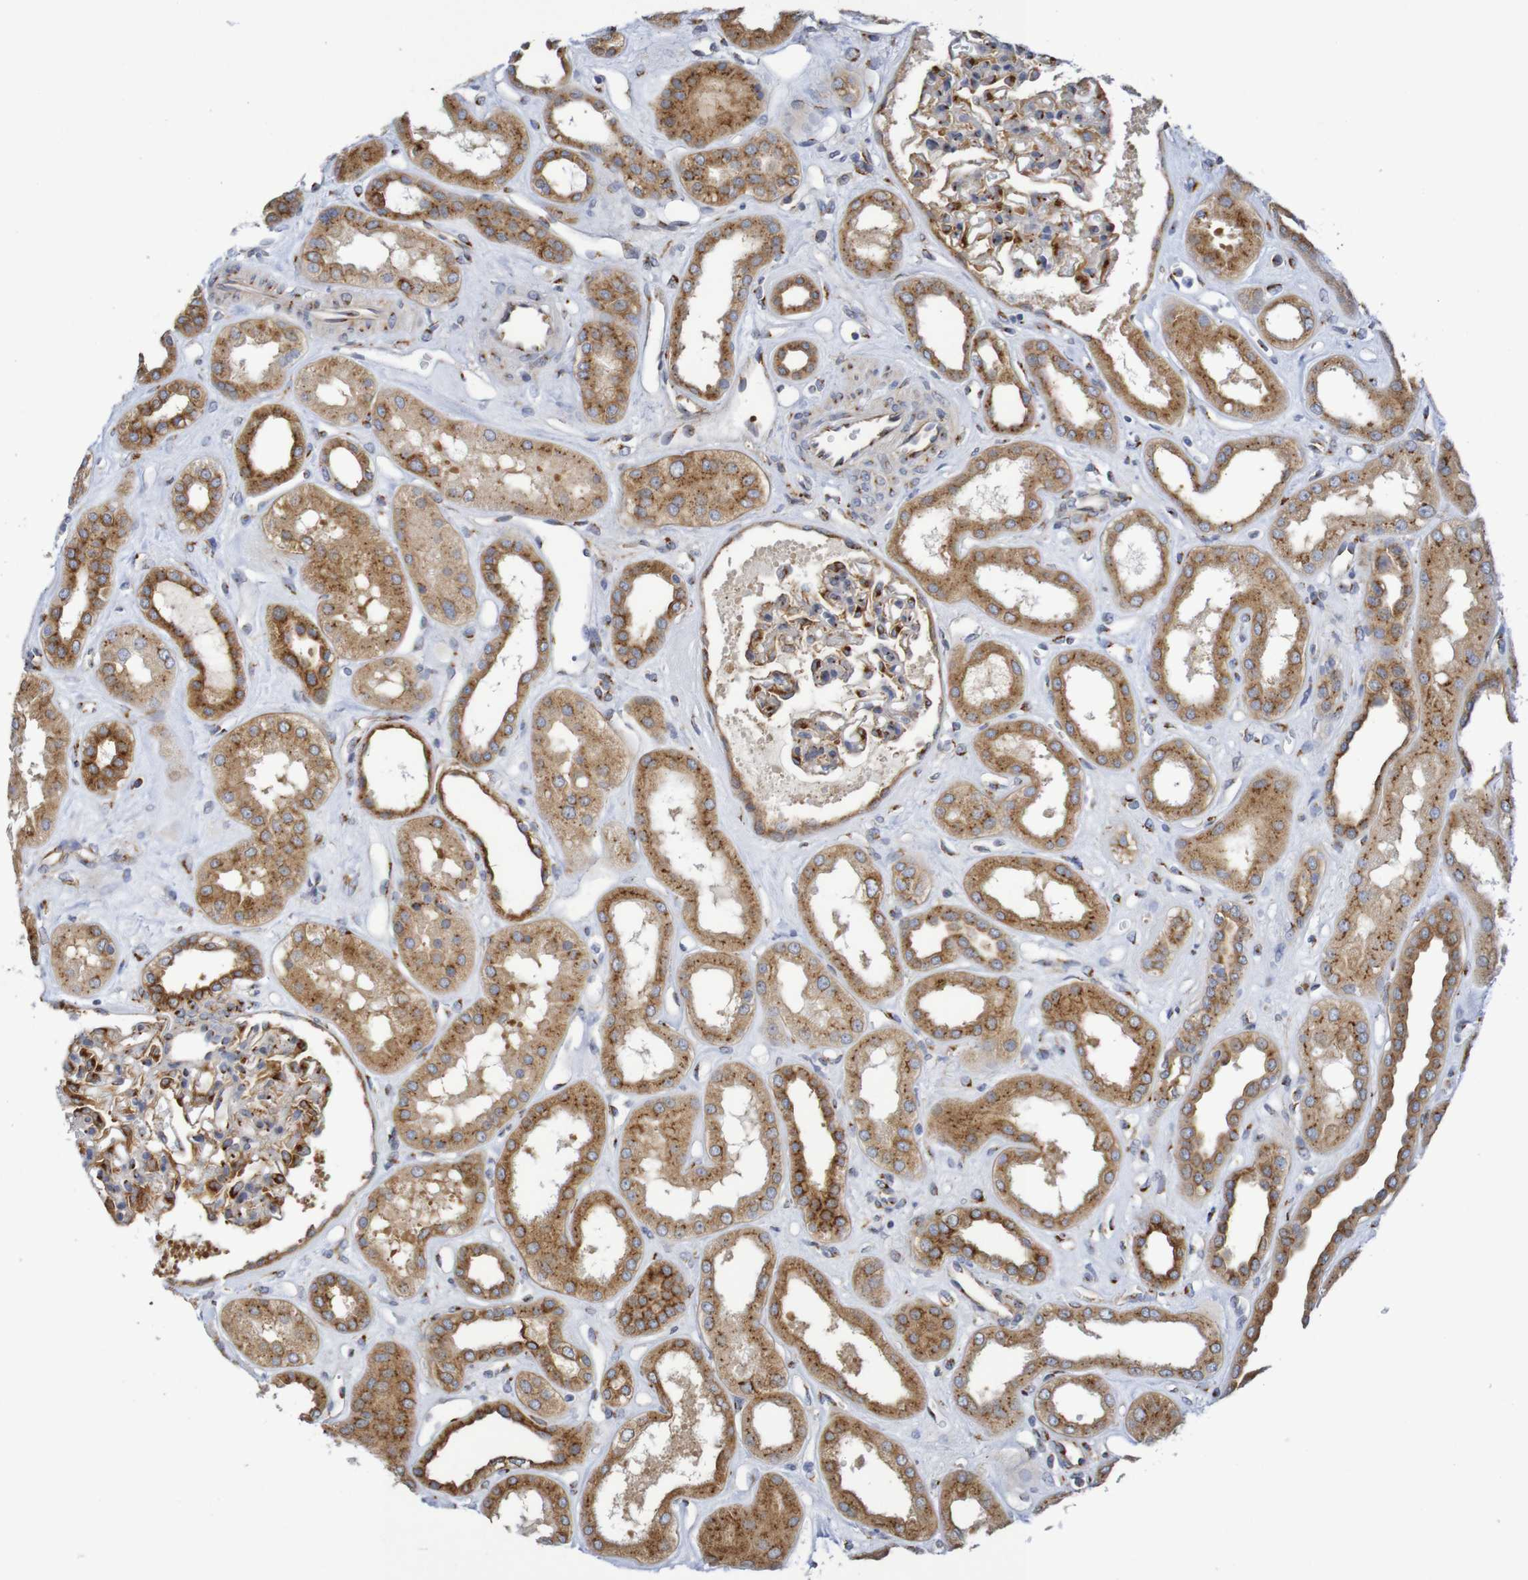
{"staining": {"intensity": "strong", "quantity": "25%-75%", "location": "cytoplasmic/membranous"}, "tissue": "kidney", "cell_type": "Cells in glomeruli", "image_type": "normal", "snomed": [{"axis": "morphology", "description": "Normal tissue, NOS"}, {"axis": "topography", "description": "Kidney"}], "caption": "Unremarkable kidney was stained to show a protein in brown. There is high levels of strong cytoplasmic/membranous expression in approximately 25%-75% of cells in glomeruli.", "gene": "DCP2", "patient": {"sex": "male", "age": 59}}